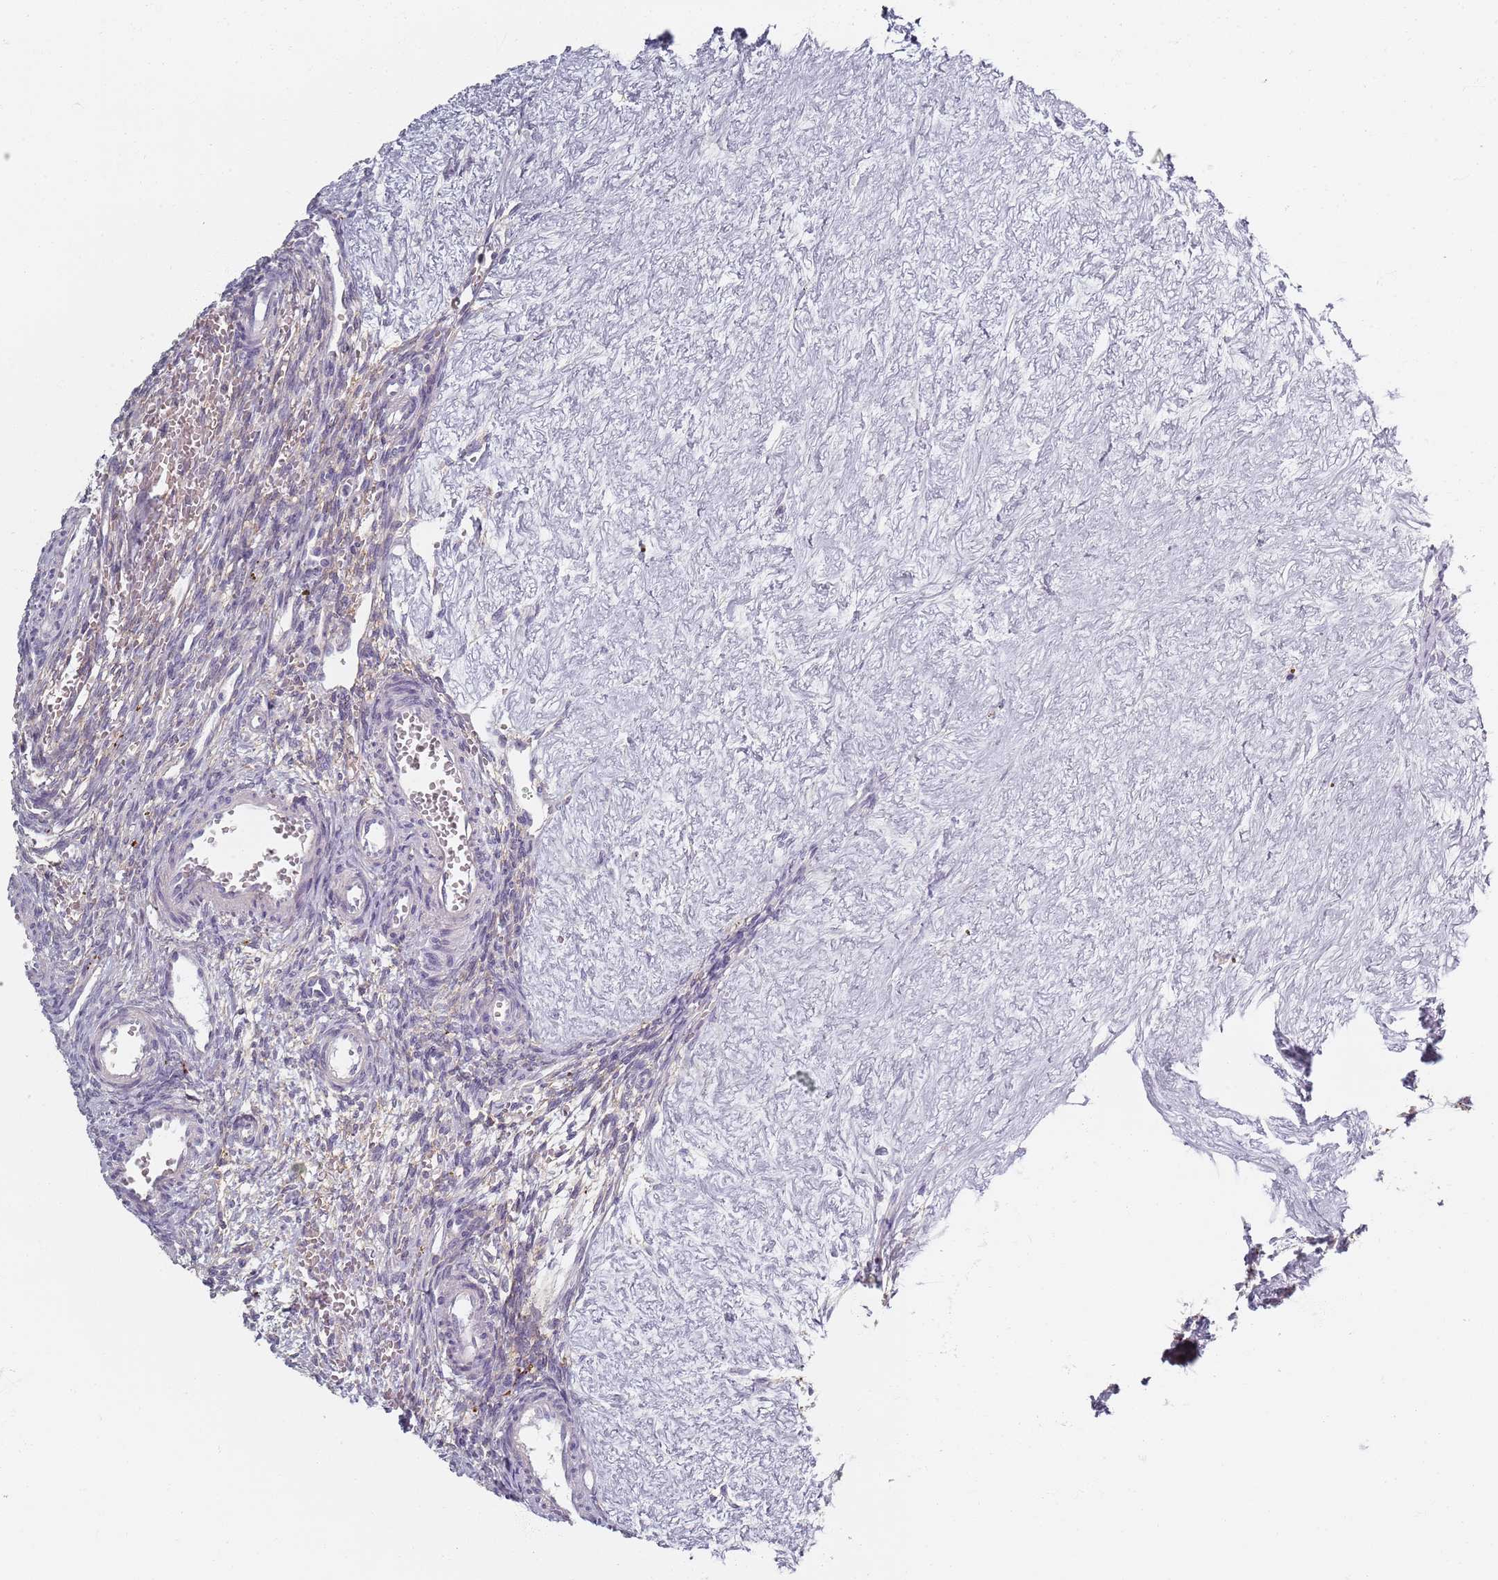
{"staining": {"intensity": "negative", "quantity": "none", "location": "none"}, "tissue": "ovary", "cell_type": "Follicle cells", "image_type": "normal", "snomed": [{"axis": "morphology", "description": "Normal tissue, NOS"}, {"axis": "topography", "description": "Ovary"}], "caption": "This is an IHC micrograph of unremarkable ovary. There is no expression in follicle cells.", "gene": "SYNGR3", "patient": {"sex": "female", "age": 39}}